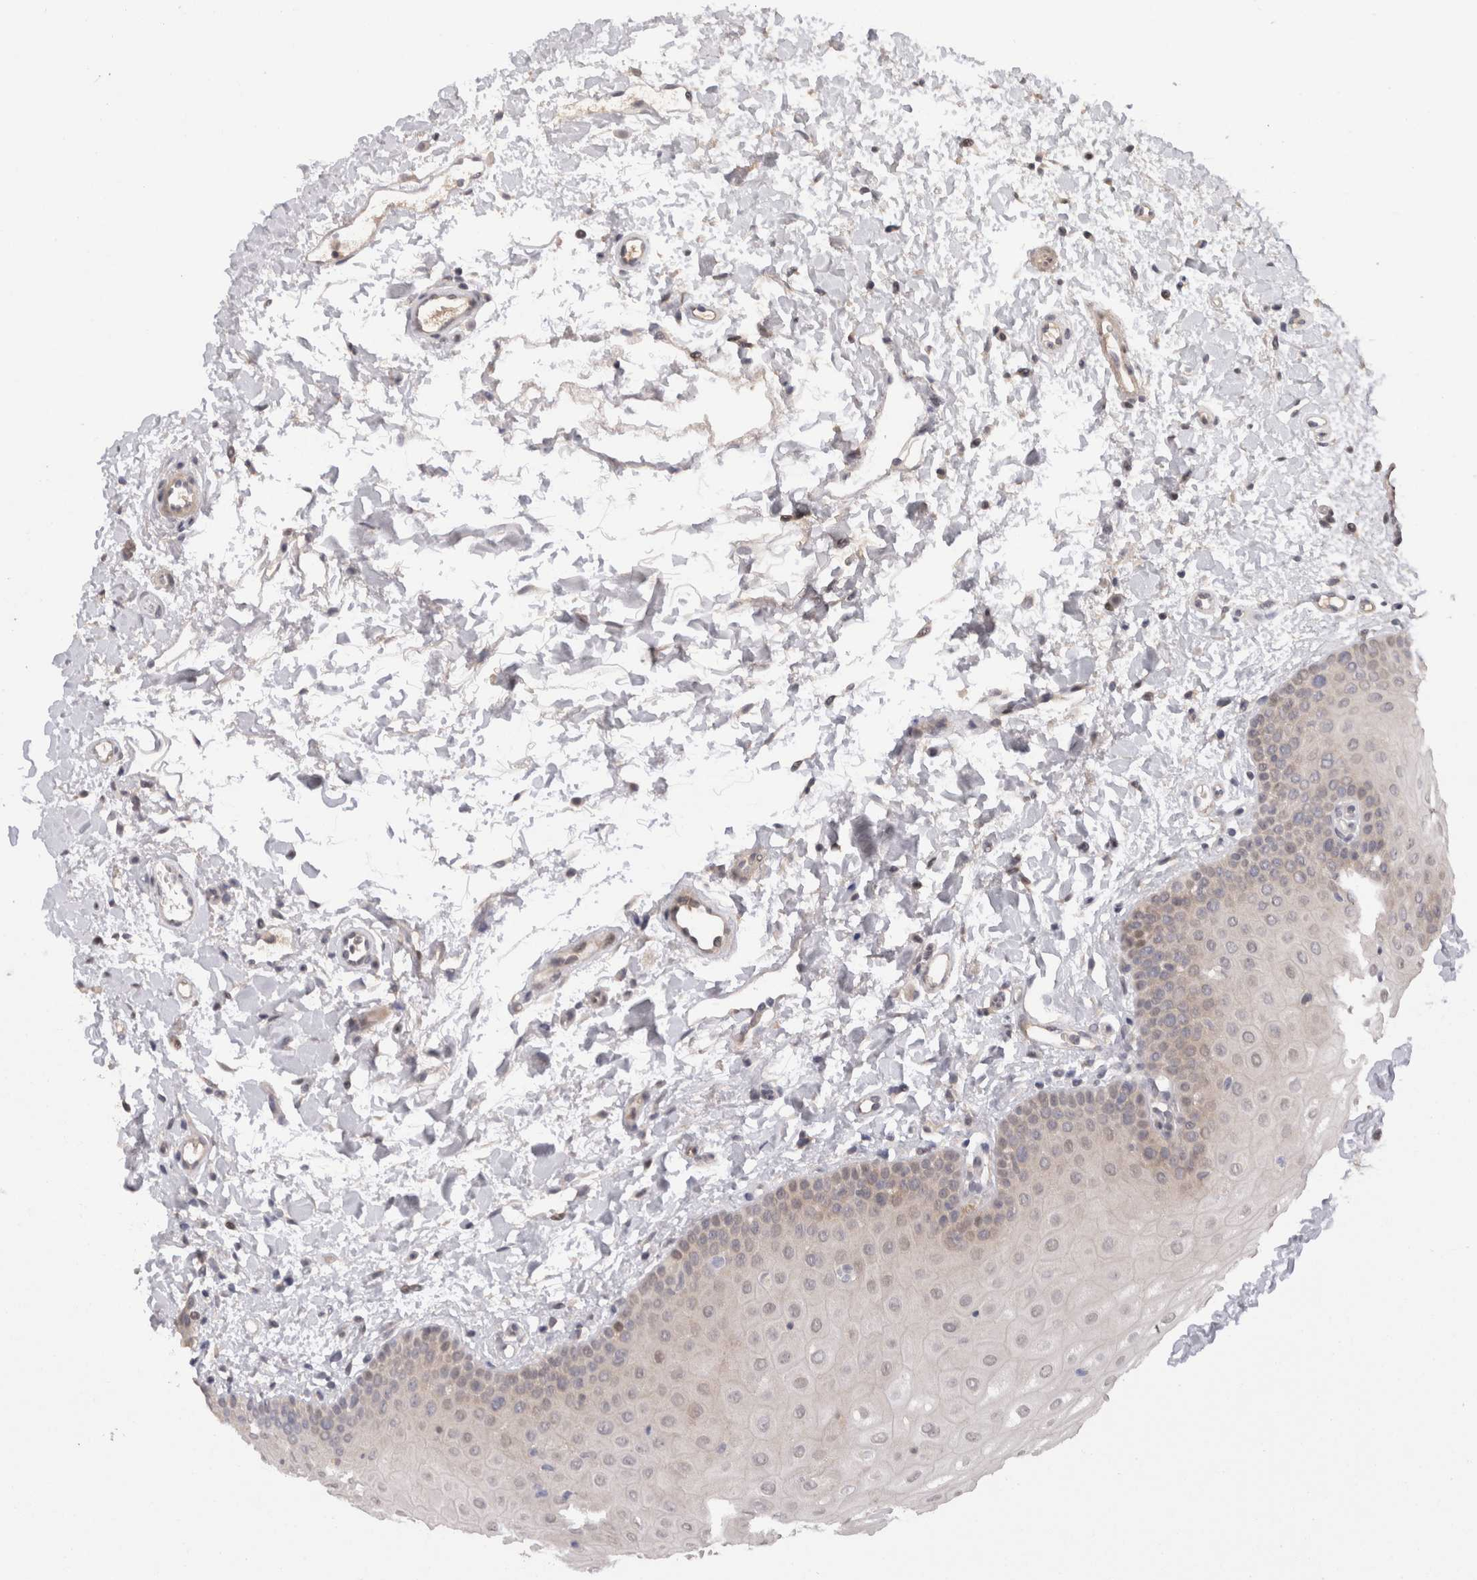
{"staining": {"intensity": "negative", "quantity": "none", "location": "none"}, "tissue": "oral mucosa", "cell_type": "Squamous epithelial cells", "image_type": "normal", "snomed": [{"axis": "morphology", "description": "Normal tissue, NOS"}, {"axis": "topography", "description": "Skin"}, {"axis": "topography", "description": "Oral tissue"}], "caption": "A photomicrograph of human oral mucosa is negative for staining in squamous epithelial cells. (IHC, brightfield microscopy, high magnification).", "gene": "CRYBG1", "patient": {"sex": "male", "age": 84}}